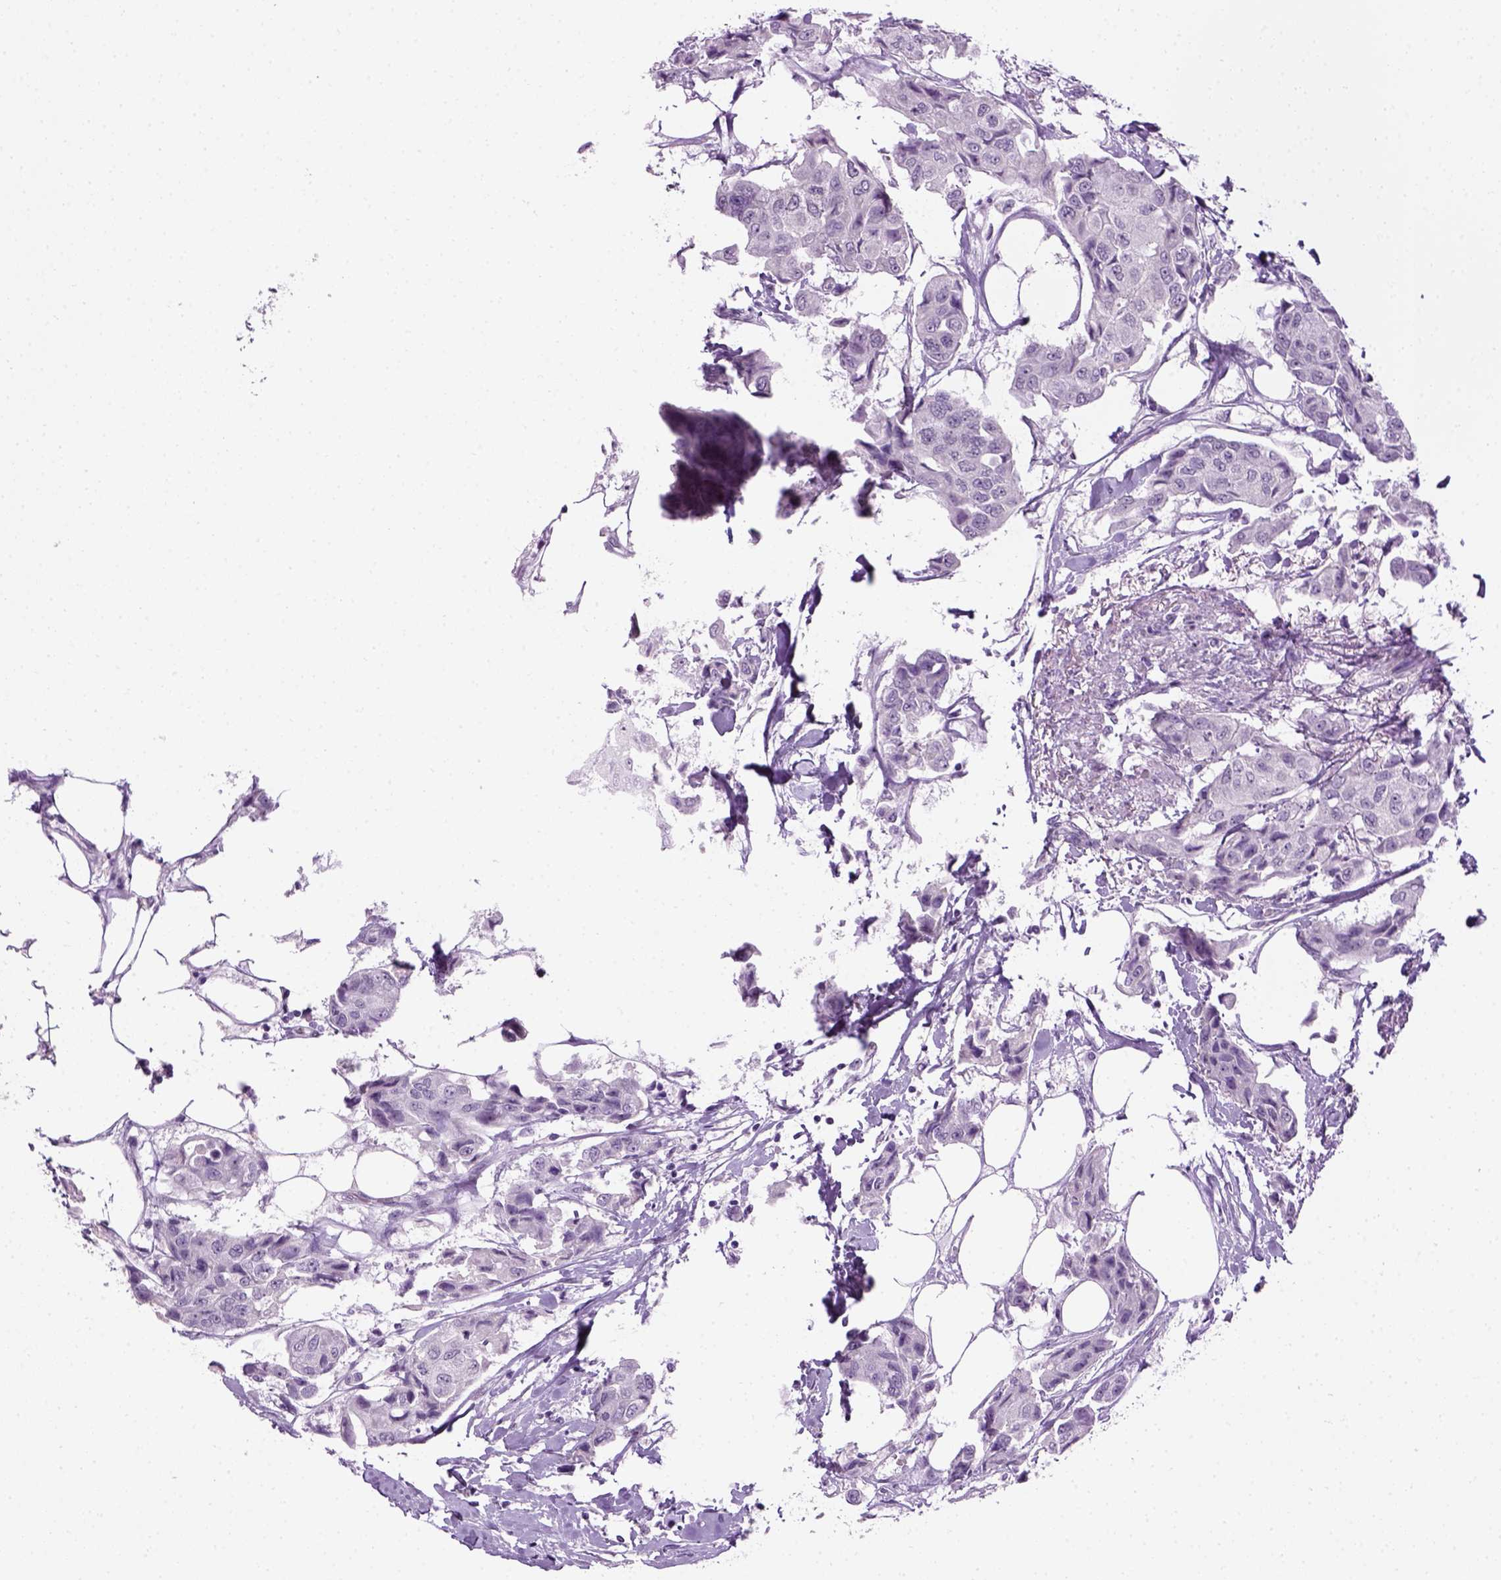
{"staining": {"intensity": "negative", "quantity": "none", "location": "none"}, "tissue": "breast cancer", "cell_type": "Tumor cells", "image_type": "cancer", "snomed": [{"axis": "morphology", "description": "Duct carcinoma"}, {"axis": "topography", "description": "Breast"}, {"axis": "topography", "description": "Lymph node"}], "caption": "Human invasive ductal carcinoma (breast) stained for a protein using IHC exhibits no staining in tumor cells.", "gene": "GABRB2", "patient": {"sex": "female", "age": 80}}